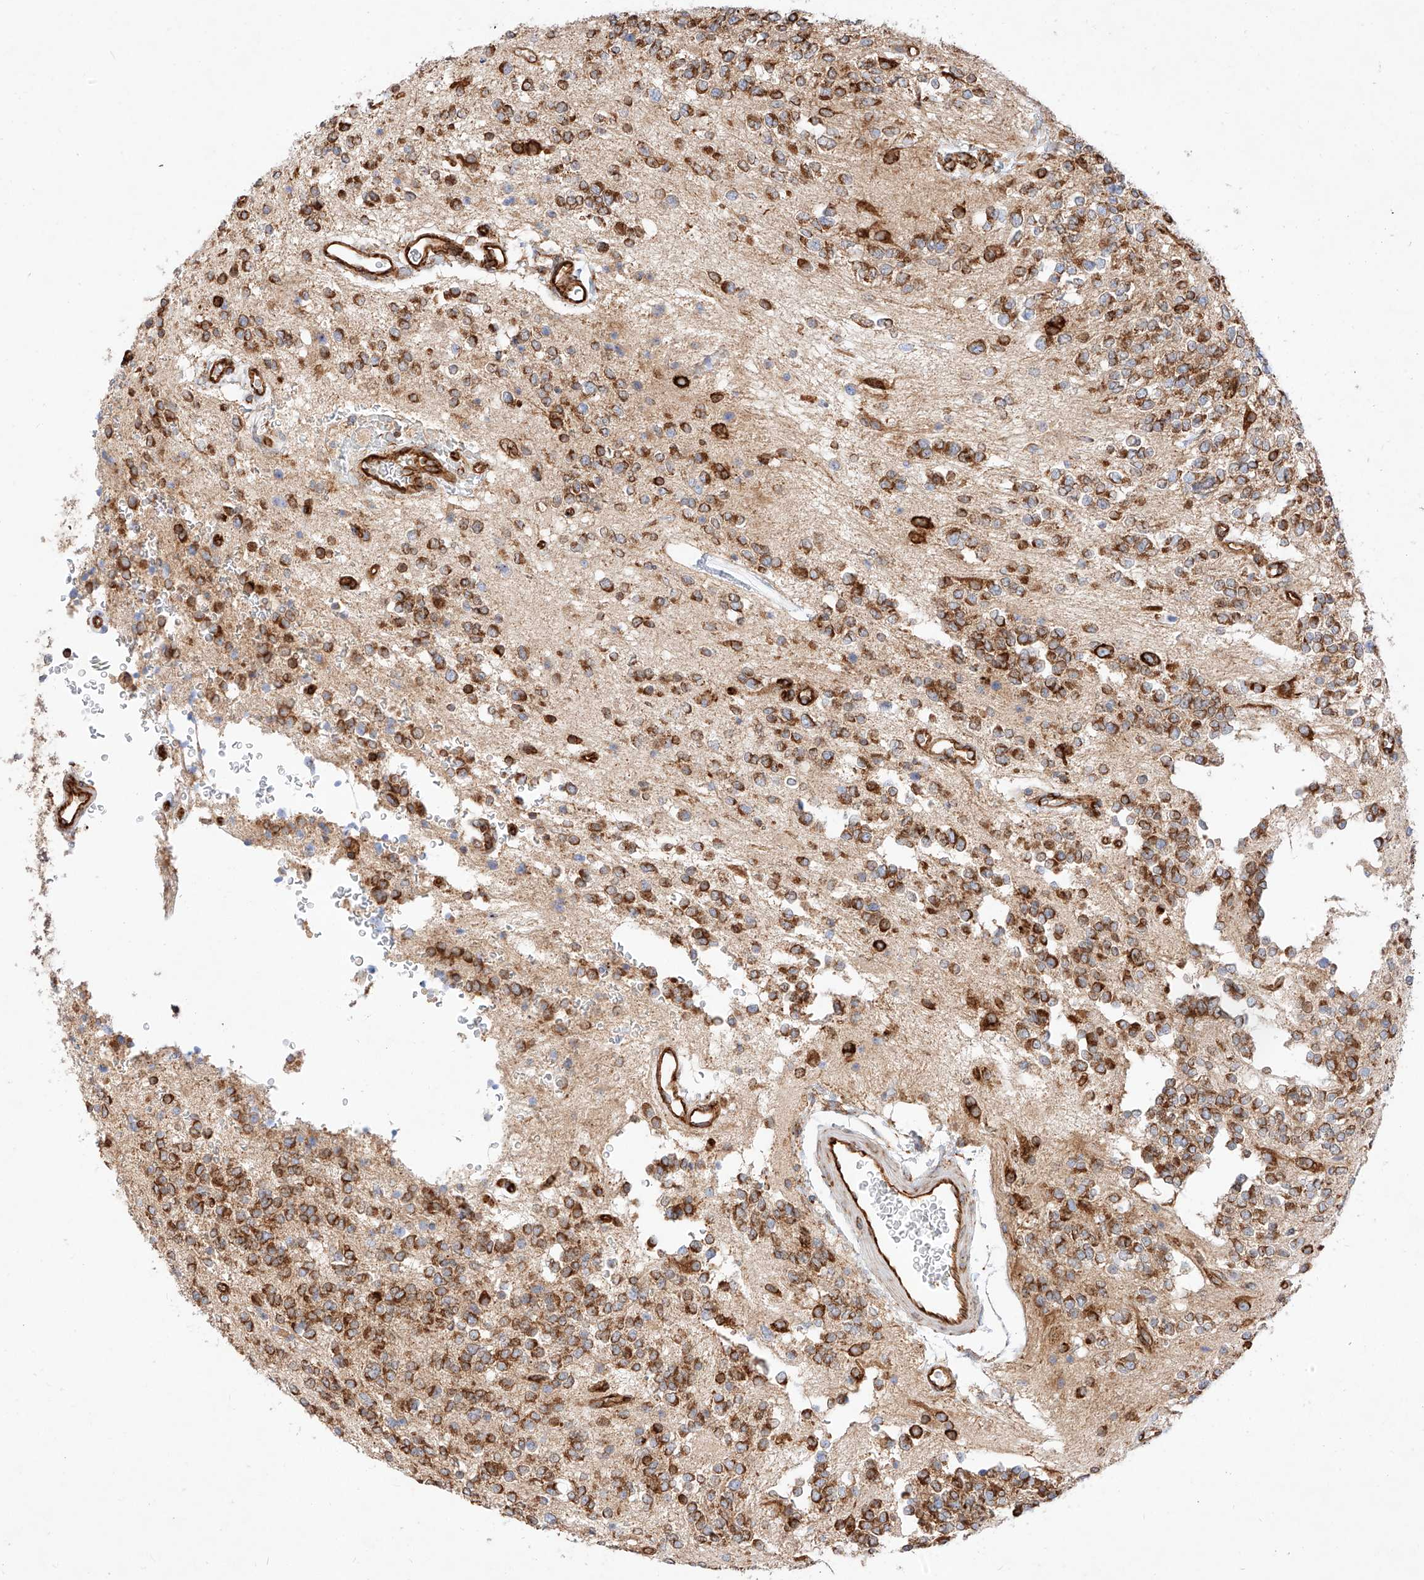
{"staining": {"intensity": "strong", "quantity": ">75%", "location": "cytoplasmic/membranous"}, "tissue": "glioma", "cell_type": "Tumor cells", "image_type": "cancer", "snomed": [{"axis": "morphology", "description": "Glioma, malignant, High grade"}, {"axis": "topography", "description": "Brain"}], "caption": "Immunohistochemical staining of malignant high-grade glioma reveals high levels of strong cytoplasmic/membranous protein staining in about >75% of tumor cells.", "gene": "CSGALNACT2", "patient": {"sex": "male", "age": 34}}